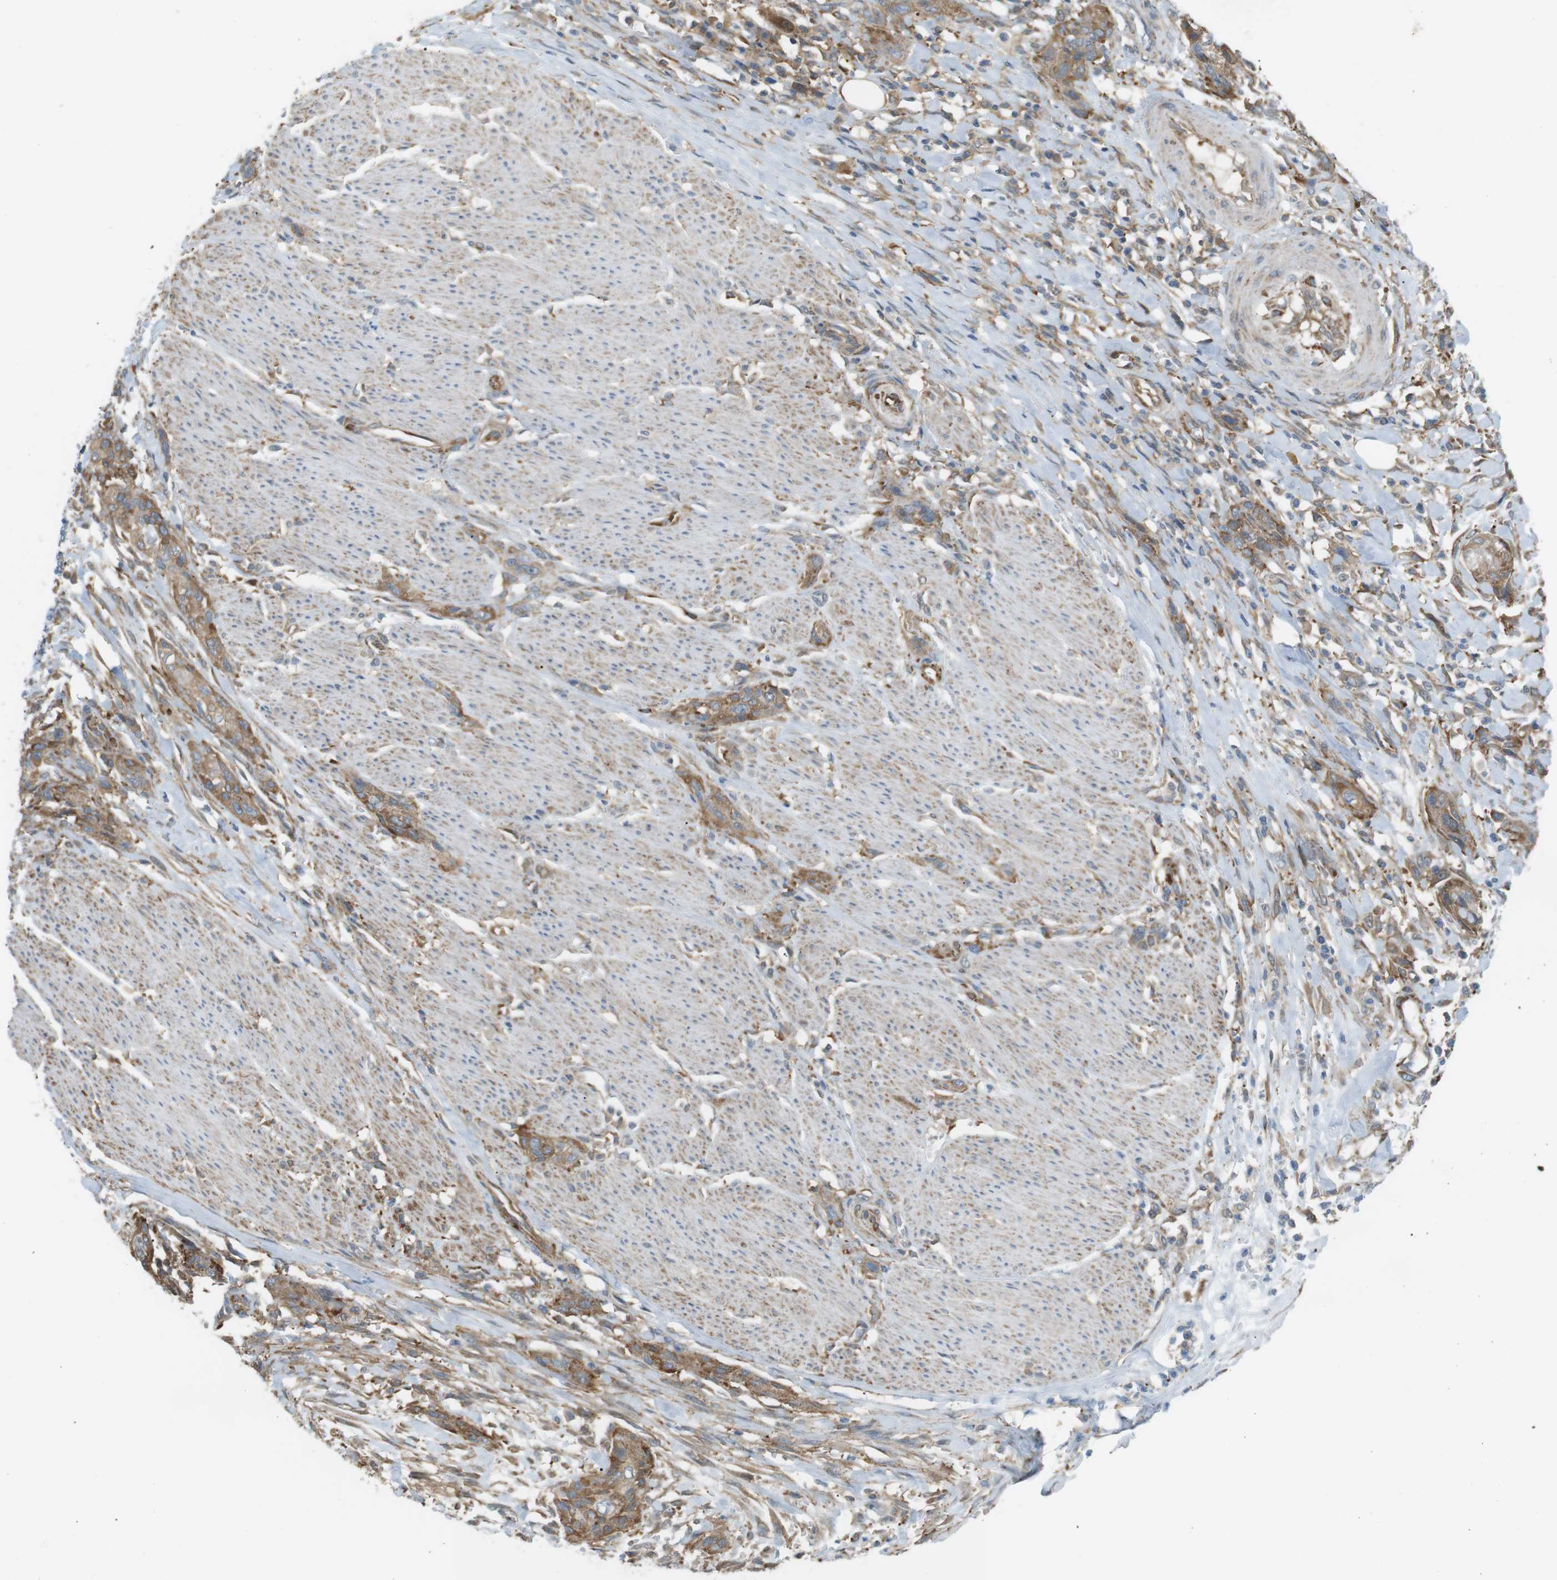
{"staining": {"intensity": "moderate", "quantity": ">75%", "location": "cytoplasmic/membranous"}, "tissue": "urothelial cancer", "cell_type": "Tumor cells", "image_type": "cancer", "snomed": [{"axis": "morphology", "description": "Urothelial carcinoma, High grade"}, {"axis": "topography", "description": "Urinary bladder"}], "caption": "This is a micrograph of immunohistochemistry (IHC) staining of urothelial carcinoma (high-grade), which shows moderate staining in the cytoplasmic/membranous of tumor cells.", "gene": "PEPD", "patient": {"sex": "male", "age": 35}}